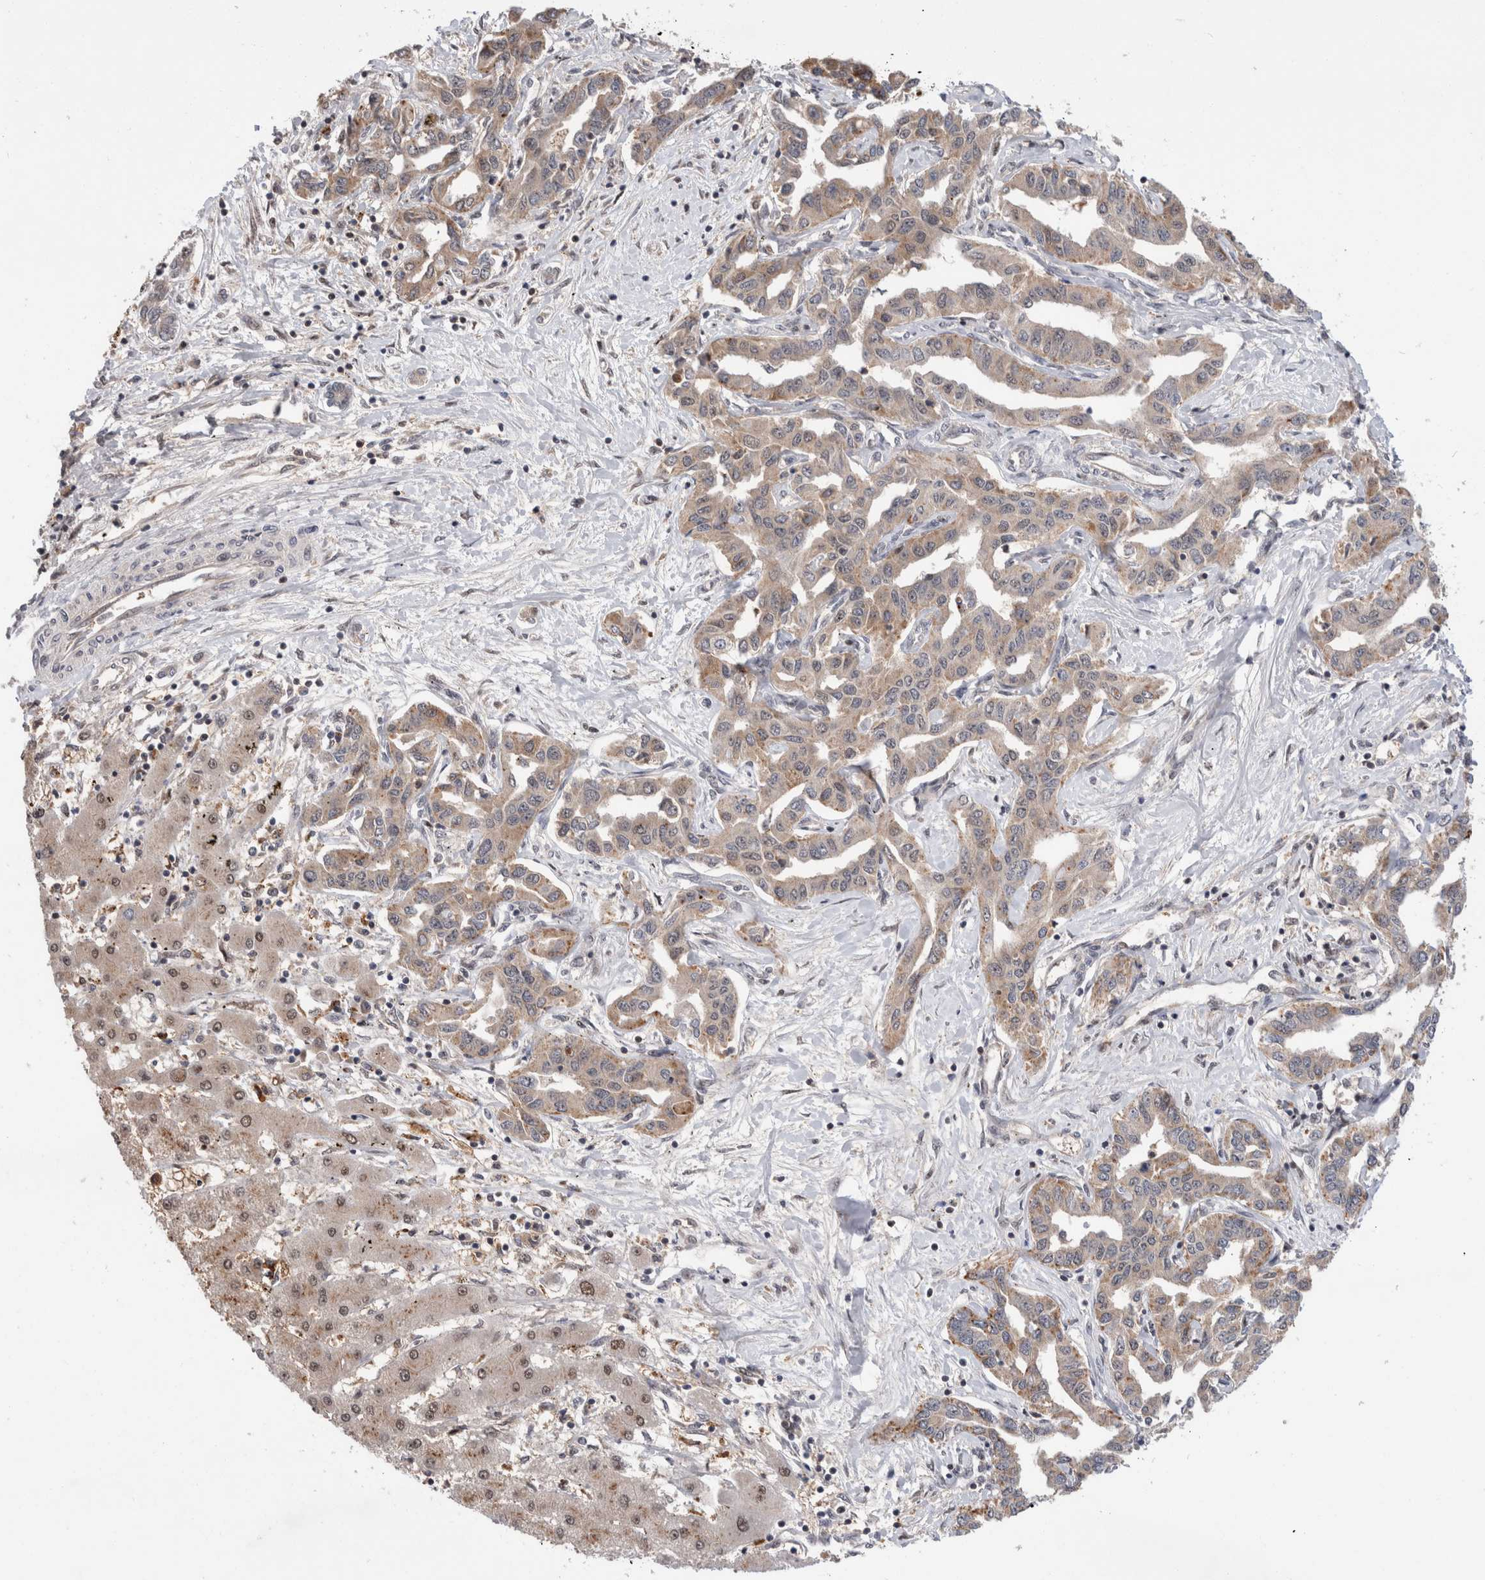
{"staining": {"intensity": "weak", "quantity": "25%-75%", "location": "cytoplasmic/membranous"}, "tissue": "liver cancer", "cell_type": "Tumor cells", "image_type": "cancer", "snomed": [{"axis": "morphology", "description": "Cholangiocarcinoma"}, {"axis": "topography", "description": "Liver"}], "caption": "Immunohistochemical staining of cholangiocarcinoma (liver) displays low levels of weak cytoplasmic/membranous positivity in about 25%-75% of tumor cells.", "gene": "MRPL37", "patient": {"sex": "male", "age": 59}}